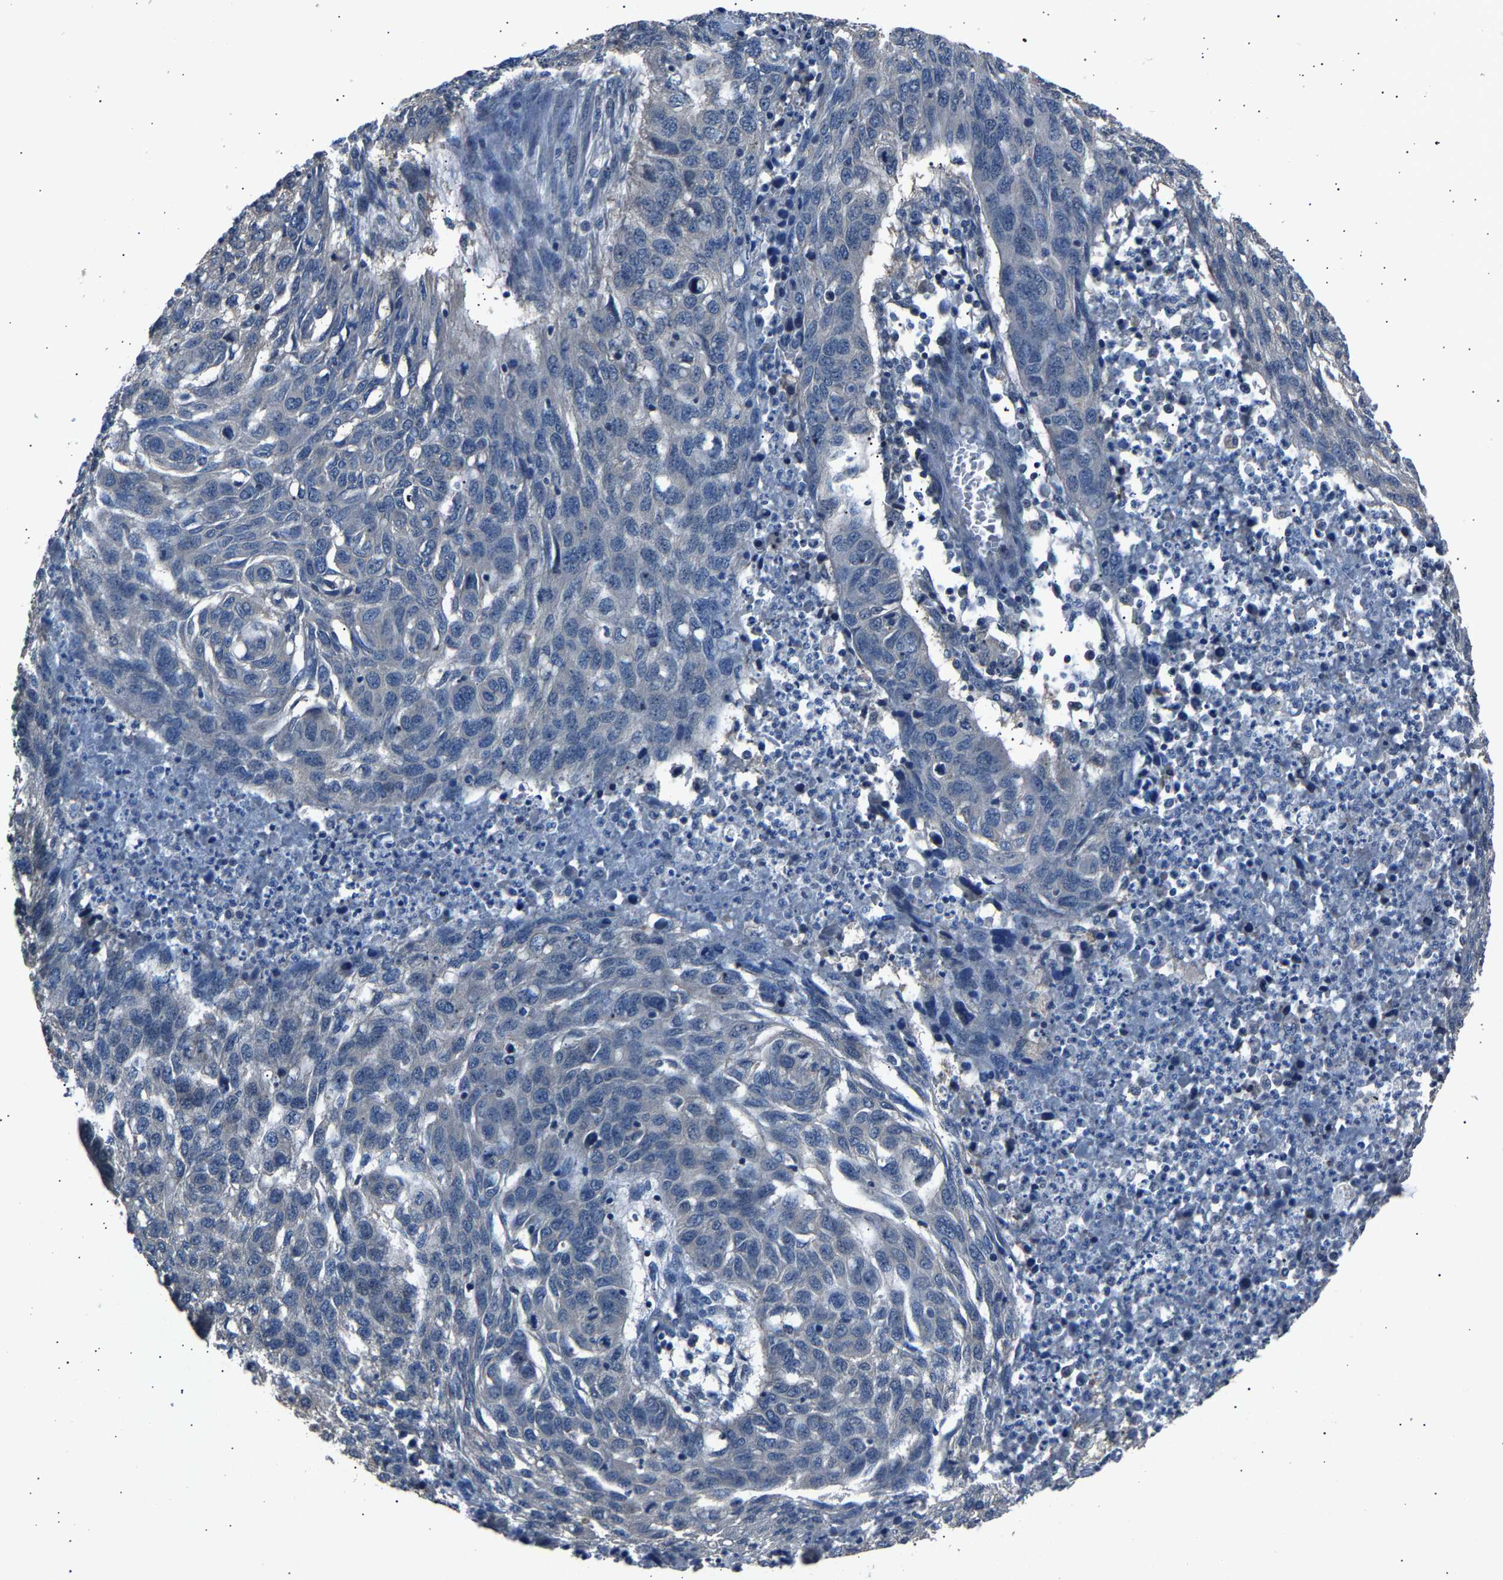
{"staining": {"intensity": "weak", "quantity": "<25%", "location": "cytoplasmic/membranous"}, "tissue": "lung cancer", "cell_type": "Tumor cells", "image_type": "cancer", "snomed": [{"axis": "morphology", "description": "Squamous cell carcinoma, NOS"}, {"axis": "topography", "description": "Lung"}], "caption": "IHC photomicrograph of lung squamous cell carcinoma stained for a protein (brown), which displays no staining in tumor cells.", "gene": "ABCC9", "patient": {"sex": "female", "age": 63}}